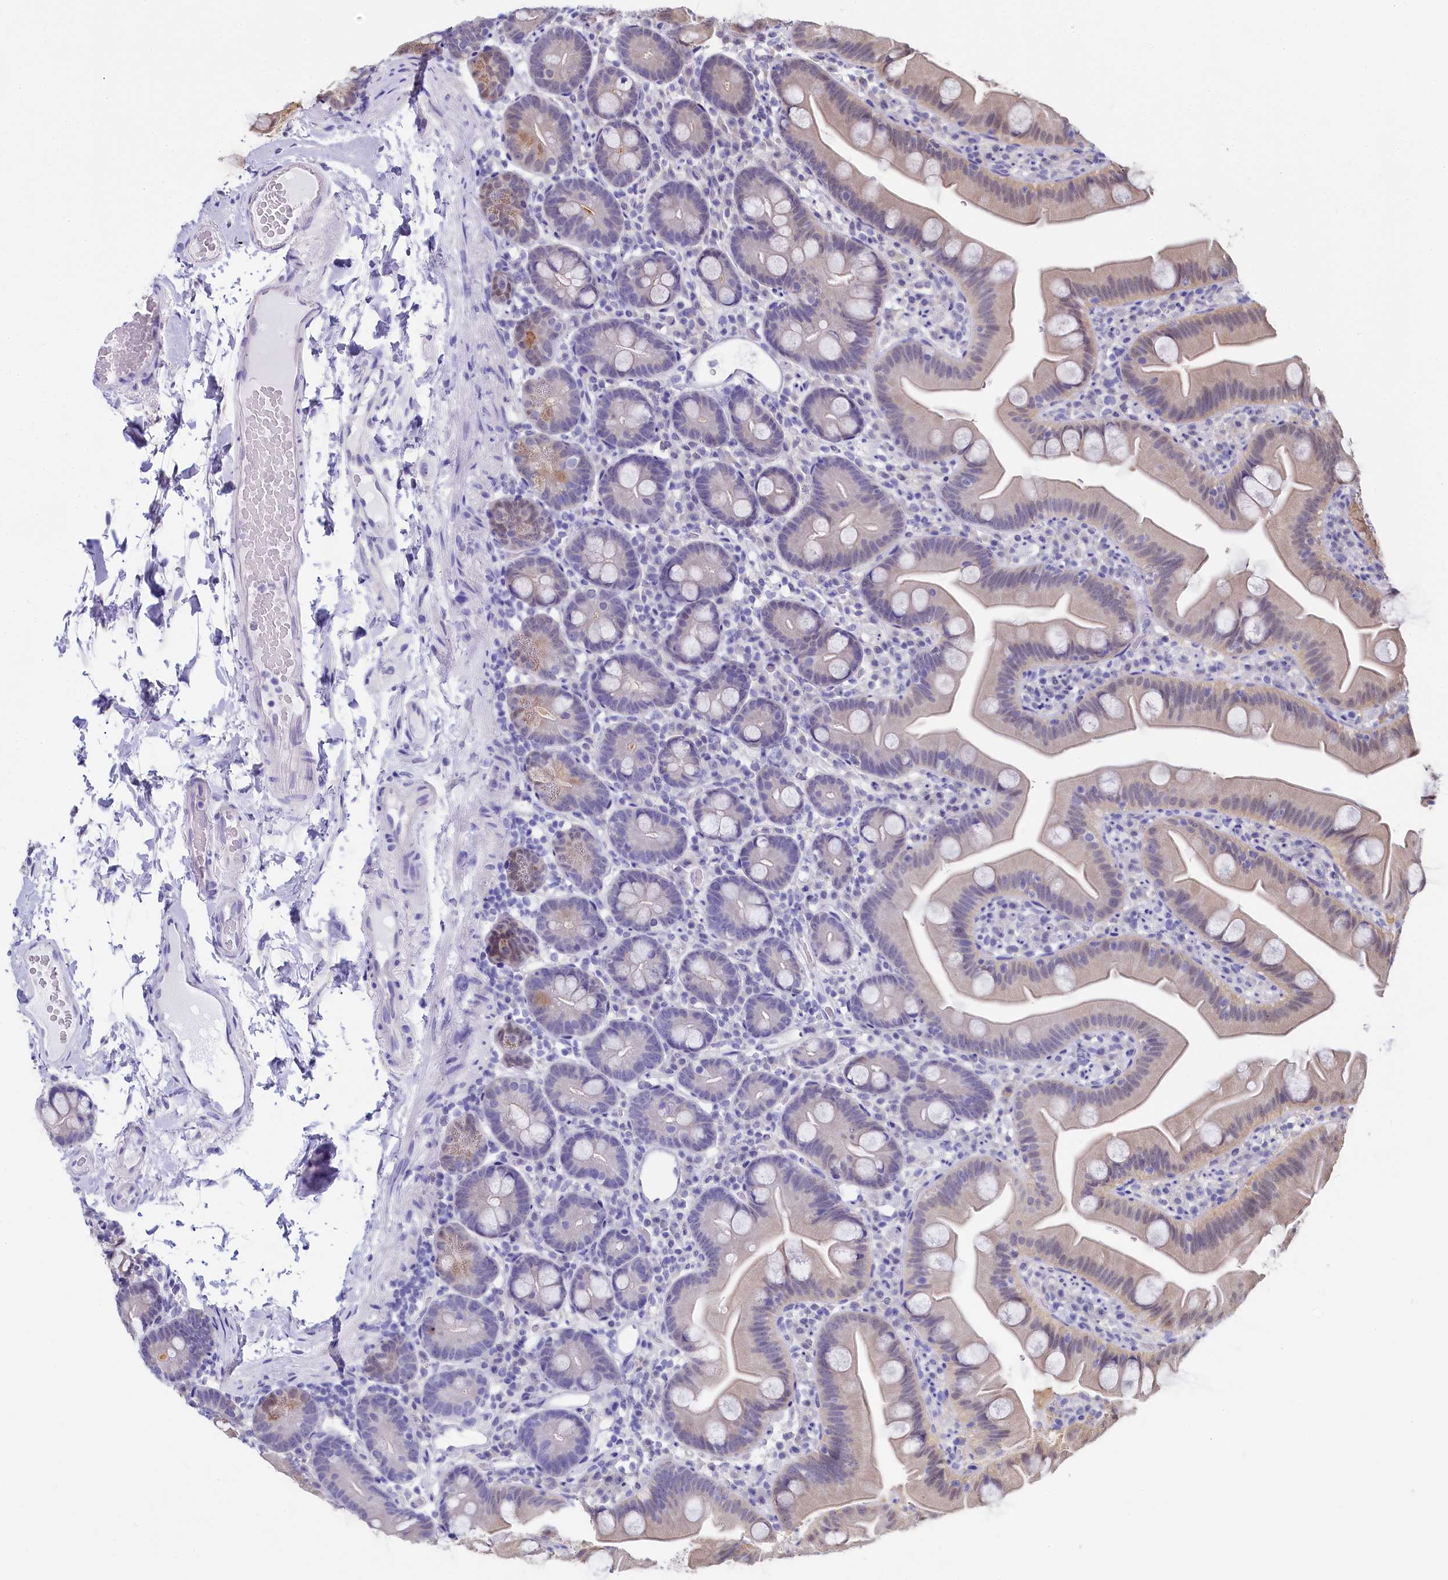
{"staining": {"intensity": "weak", "quantity": "<25%", "location": "nuclear"}, "tissue": "small intestine", "cell_type": "Glandular cells", "image_type": "normal", "snomed": [{"axis": "morphology", "description": "Normal tissue, NOS"}, {"axis": "topography", "description": "Small intestine"}], "caption": "Immunohistochemical staining of normal small intestine reveals no significant positivity in glandular cells.", "gene": "C11orf54", "patient": {"sex": "female", "age": 68}}